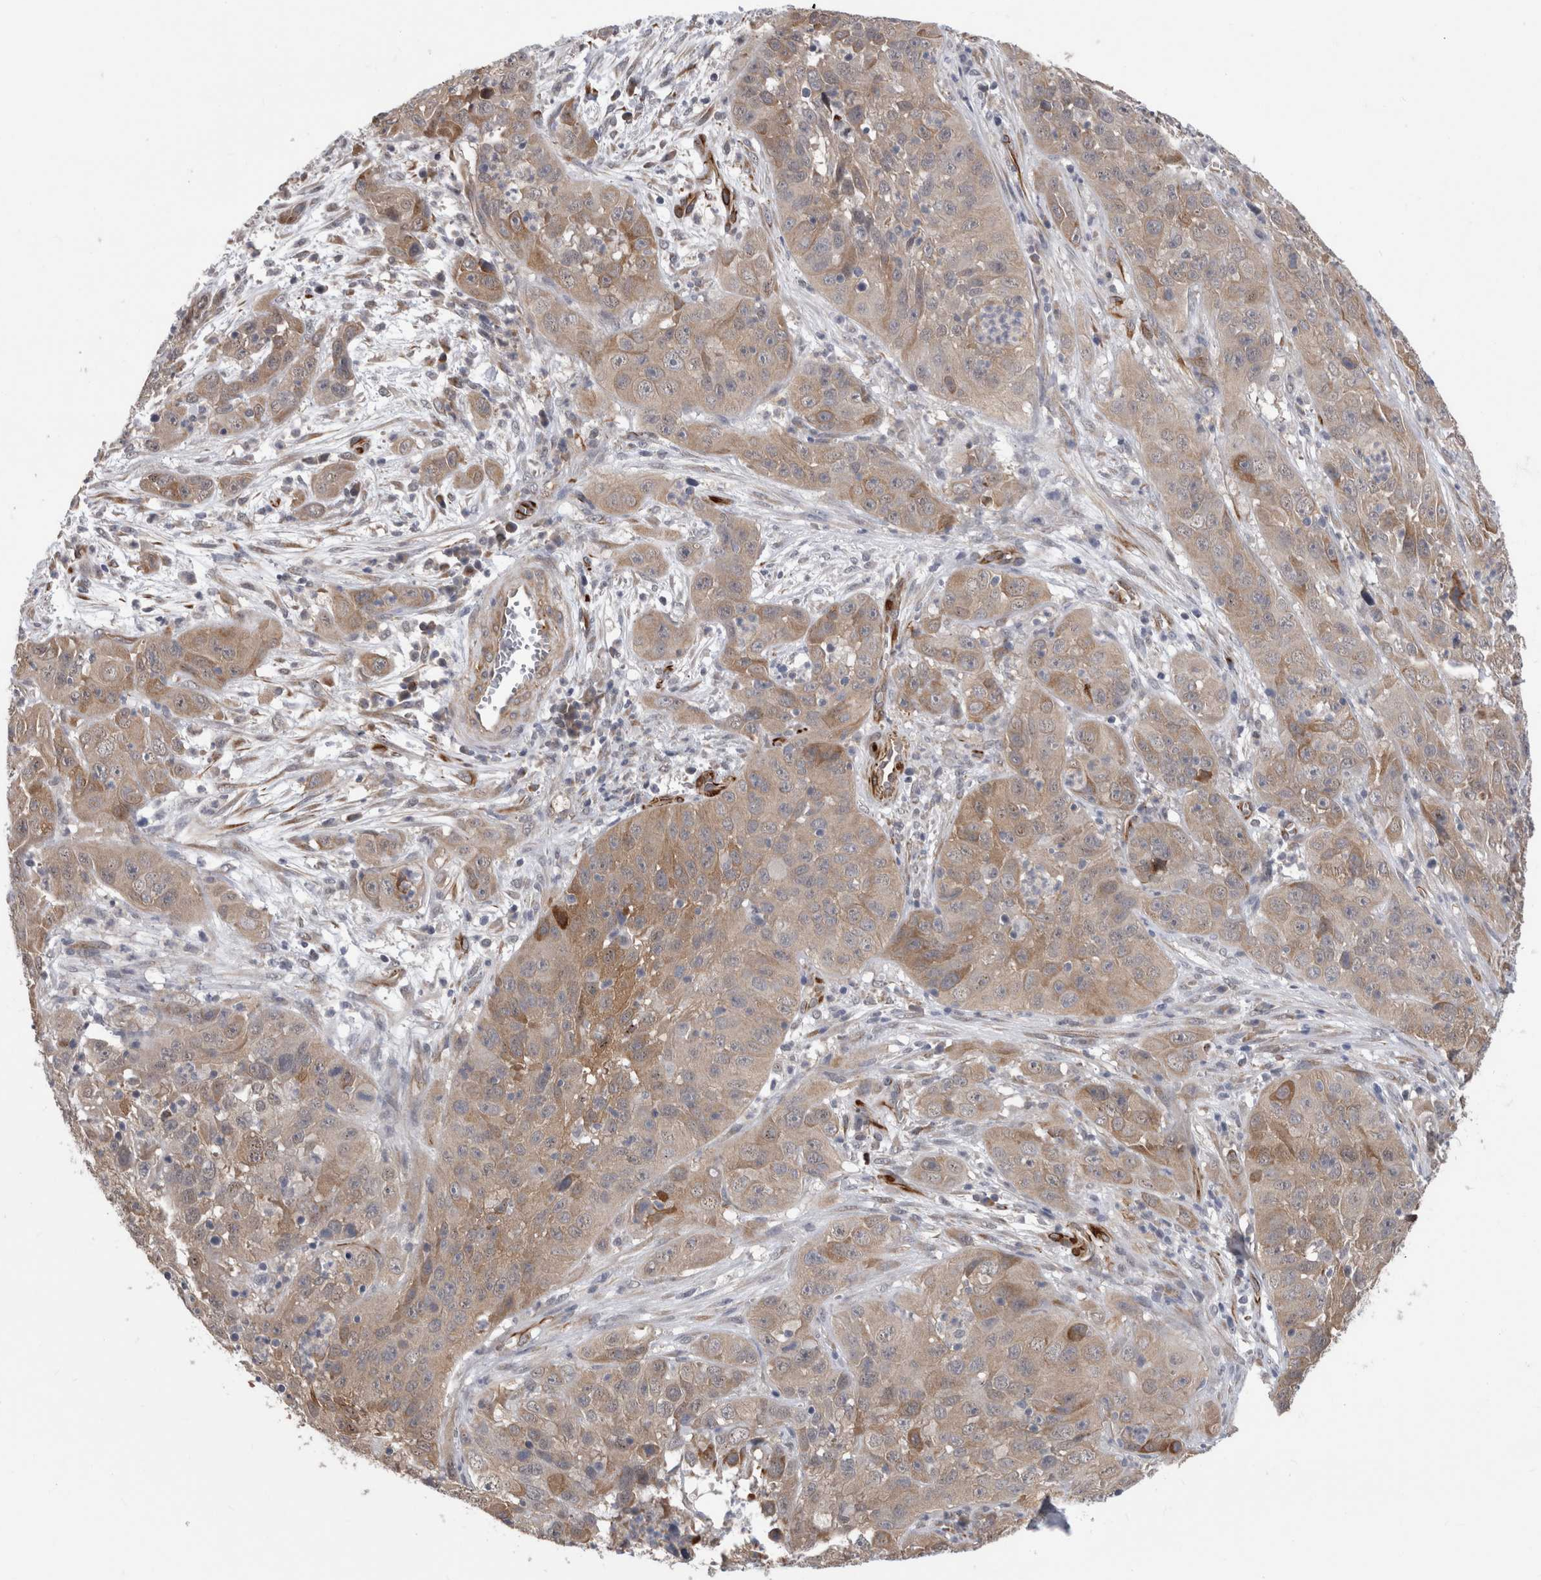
{"staining": {"intensity": "weak", "quantity": "25%-75%", "location": "cytoplasmic/membranous"}, "tissue": "cervical cancer", "cell_type": "Tumor cells", "image_type": "cancer", "snomed": [{"axis": "morphology", "description": "Squamous cell carcinoma, NOS"}, {"axis": "topography", "description": "Cervix"}], "caption": "Protein staining of cervical squamous cell carcinoma tissue shows weak cytoplasmic/membranous positivity in approximately 25%-75% of tumor cells.", "gene": "FAM83H", "patient": {"sex": "female", "age": 32}}